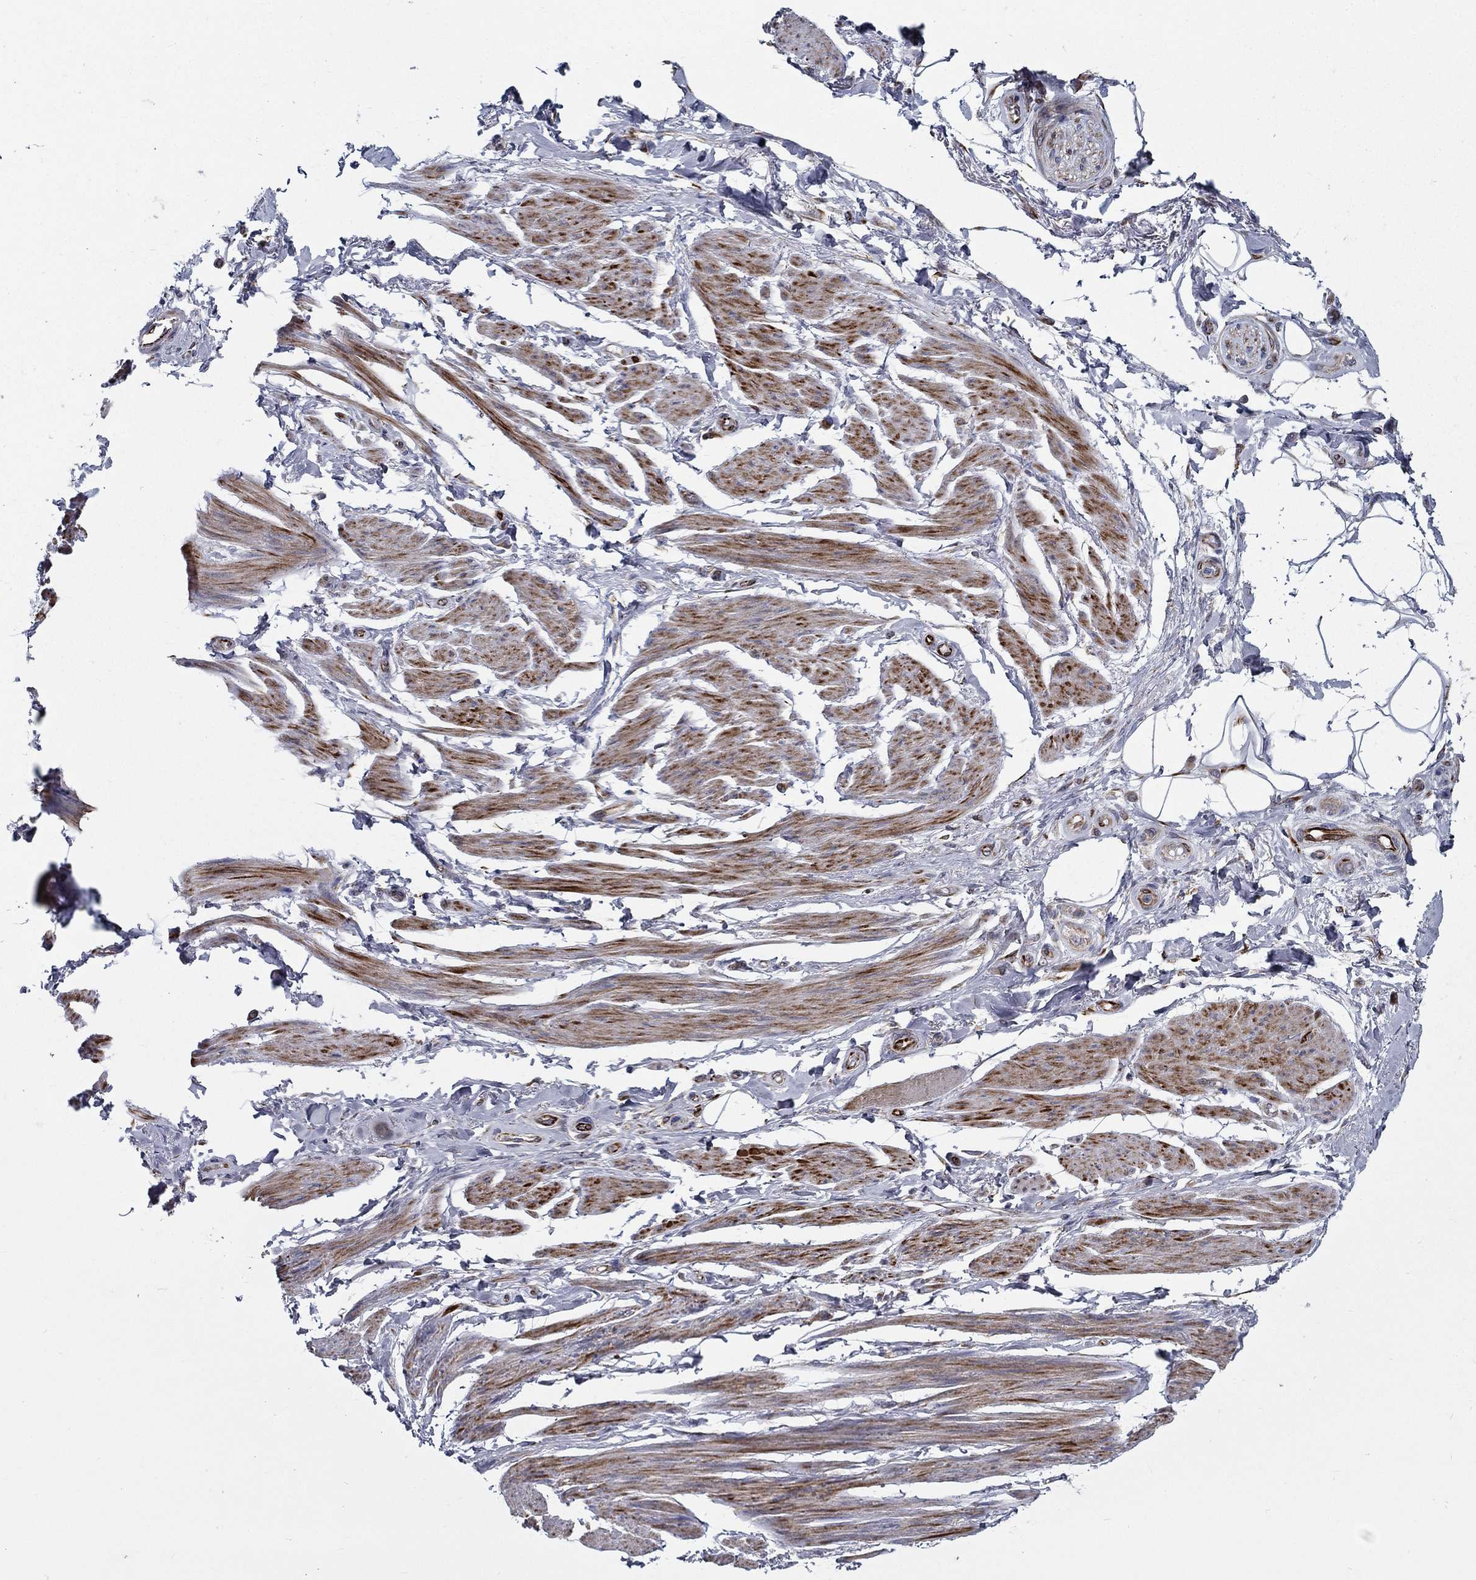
{"staining": {"intensity": "negative", "quantity": "none", "location": "none"}, "tissue": "adipose tissue", "cell_type": "Adipocytes", "image_type": "normal", "snomed": [{"axis": "morphology", "description": "Normal tissue, NOS"}, {"axis": "topography", "description": "Skeletal muscle"}, {"axis": "topography", "description": "Anal"}, {"axis": "topography", "description": "Peripheral nerve tissue"}], "caption": "Benign adipose tissue was stained to show a protein in brown. There is no significant staining in adipocytes. (DAB immunohistochemistry, high magnification).", "gene": "LACTB2", "patient": {"sex": "male", "age": 53}}